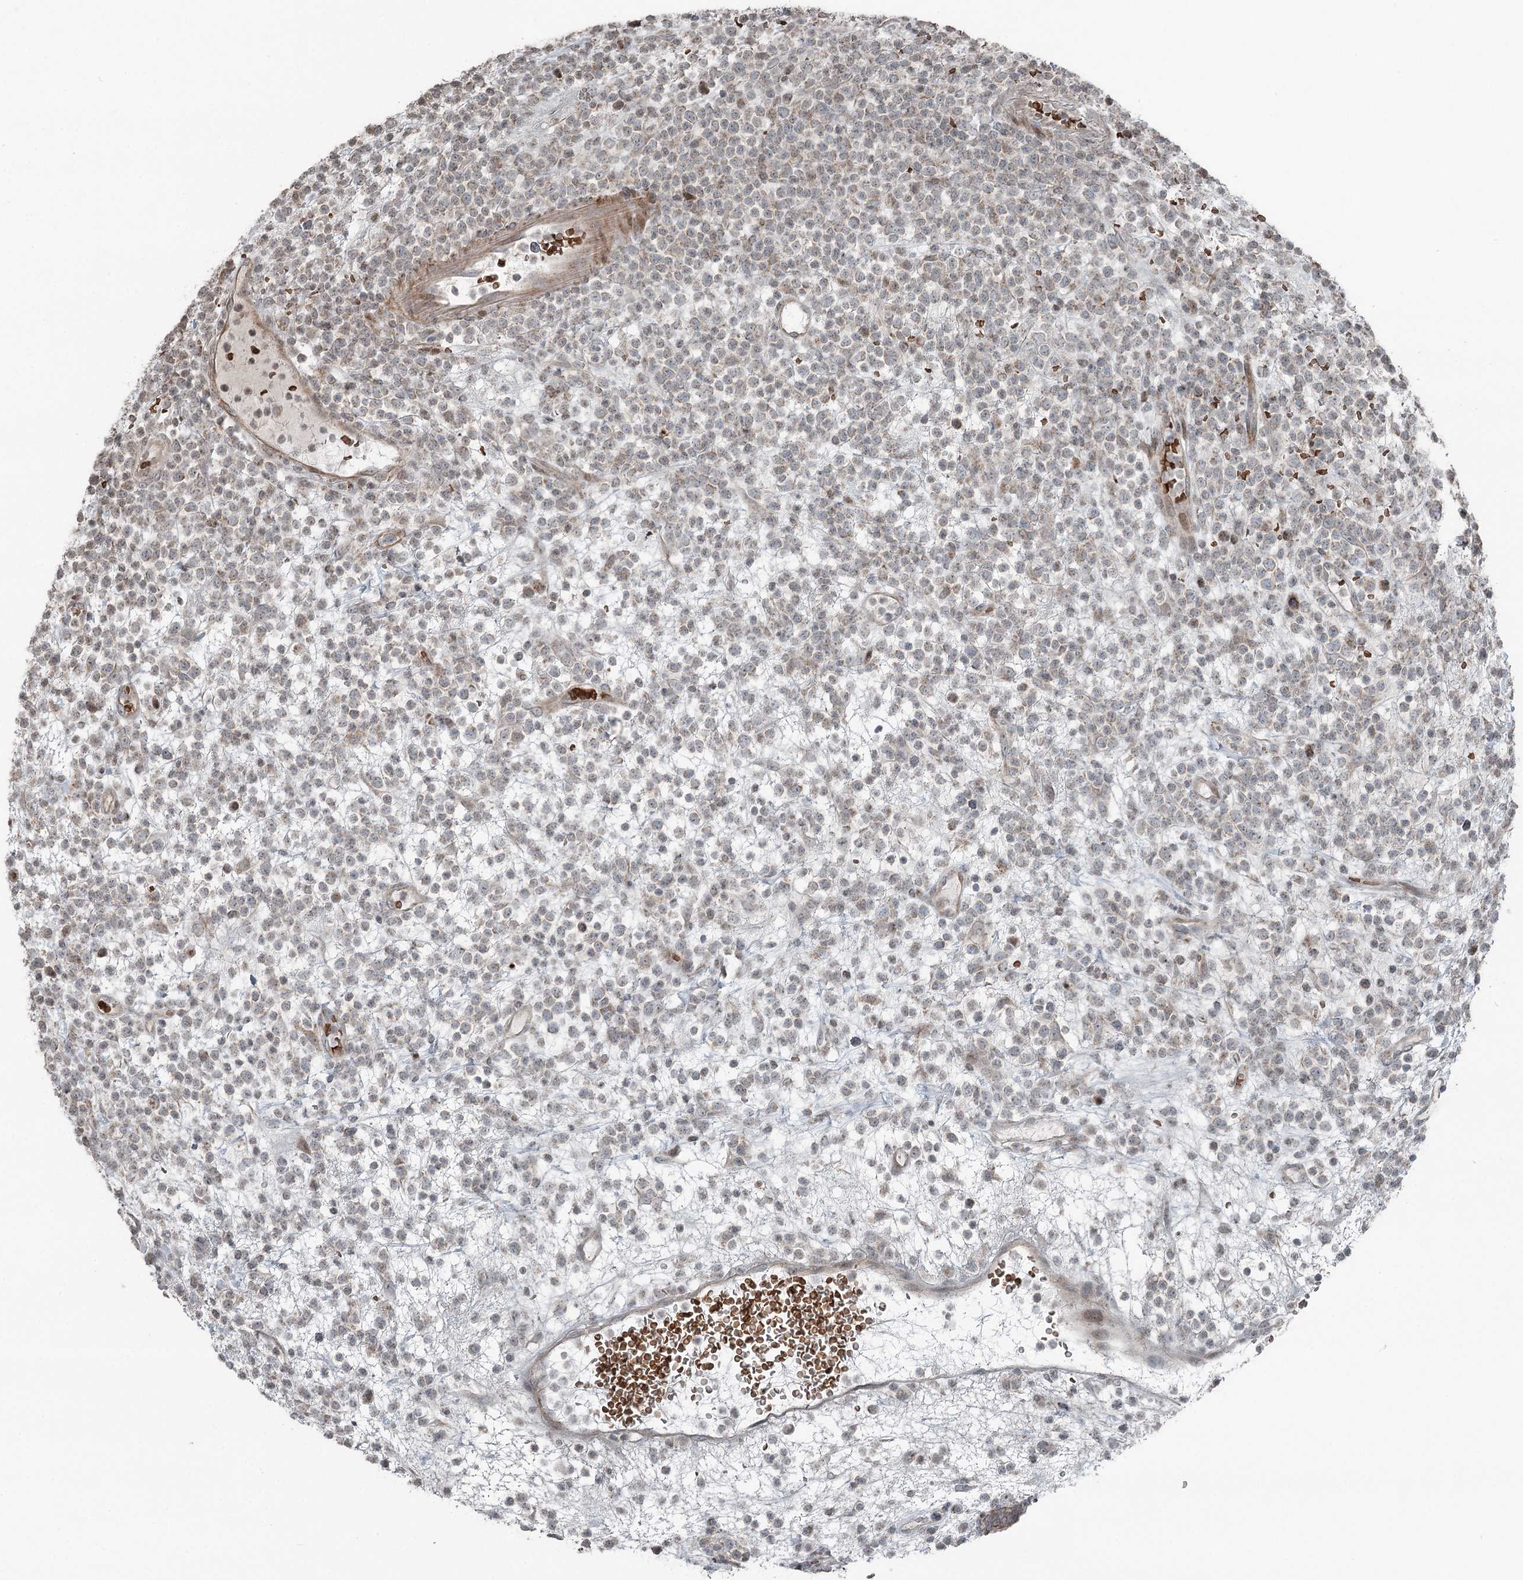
{"staining": {"intensity": "weak", "quantity": "<25%", "location": "cytoplasmic/membranous"}, "tissue": "lymphoma", "cell_type": "Tumor cells", "image_type": "cancer", "snomed": [{"axis": "morphology", "description": "Malignant lymphoma, non-Hodgkin's type, High grade"}, {"axis": "topography", "description": "Colon"}], "caption": "Tumor cells show no significant staining in lymphoma.", "gene": "RASSF8", "patient": {"sex": "female", "age": 53}}